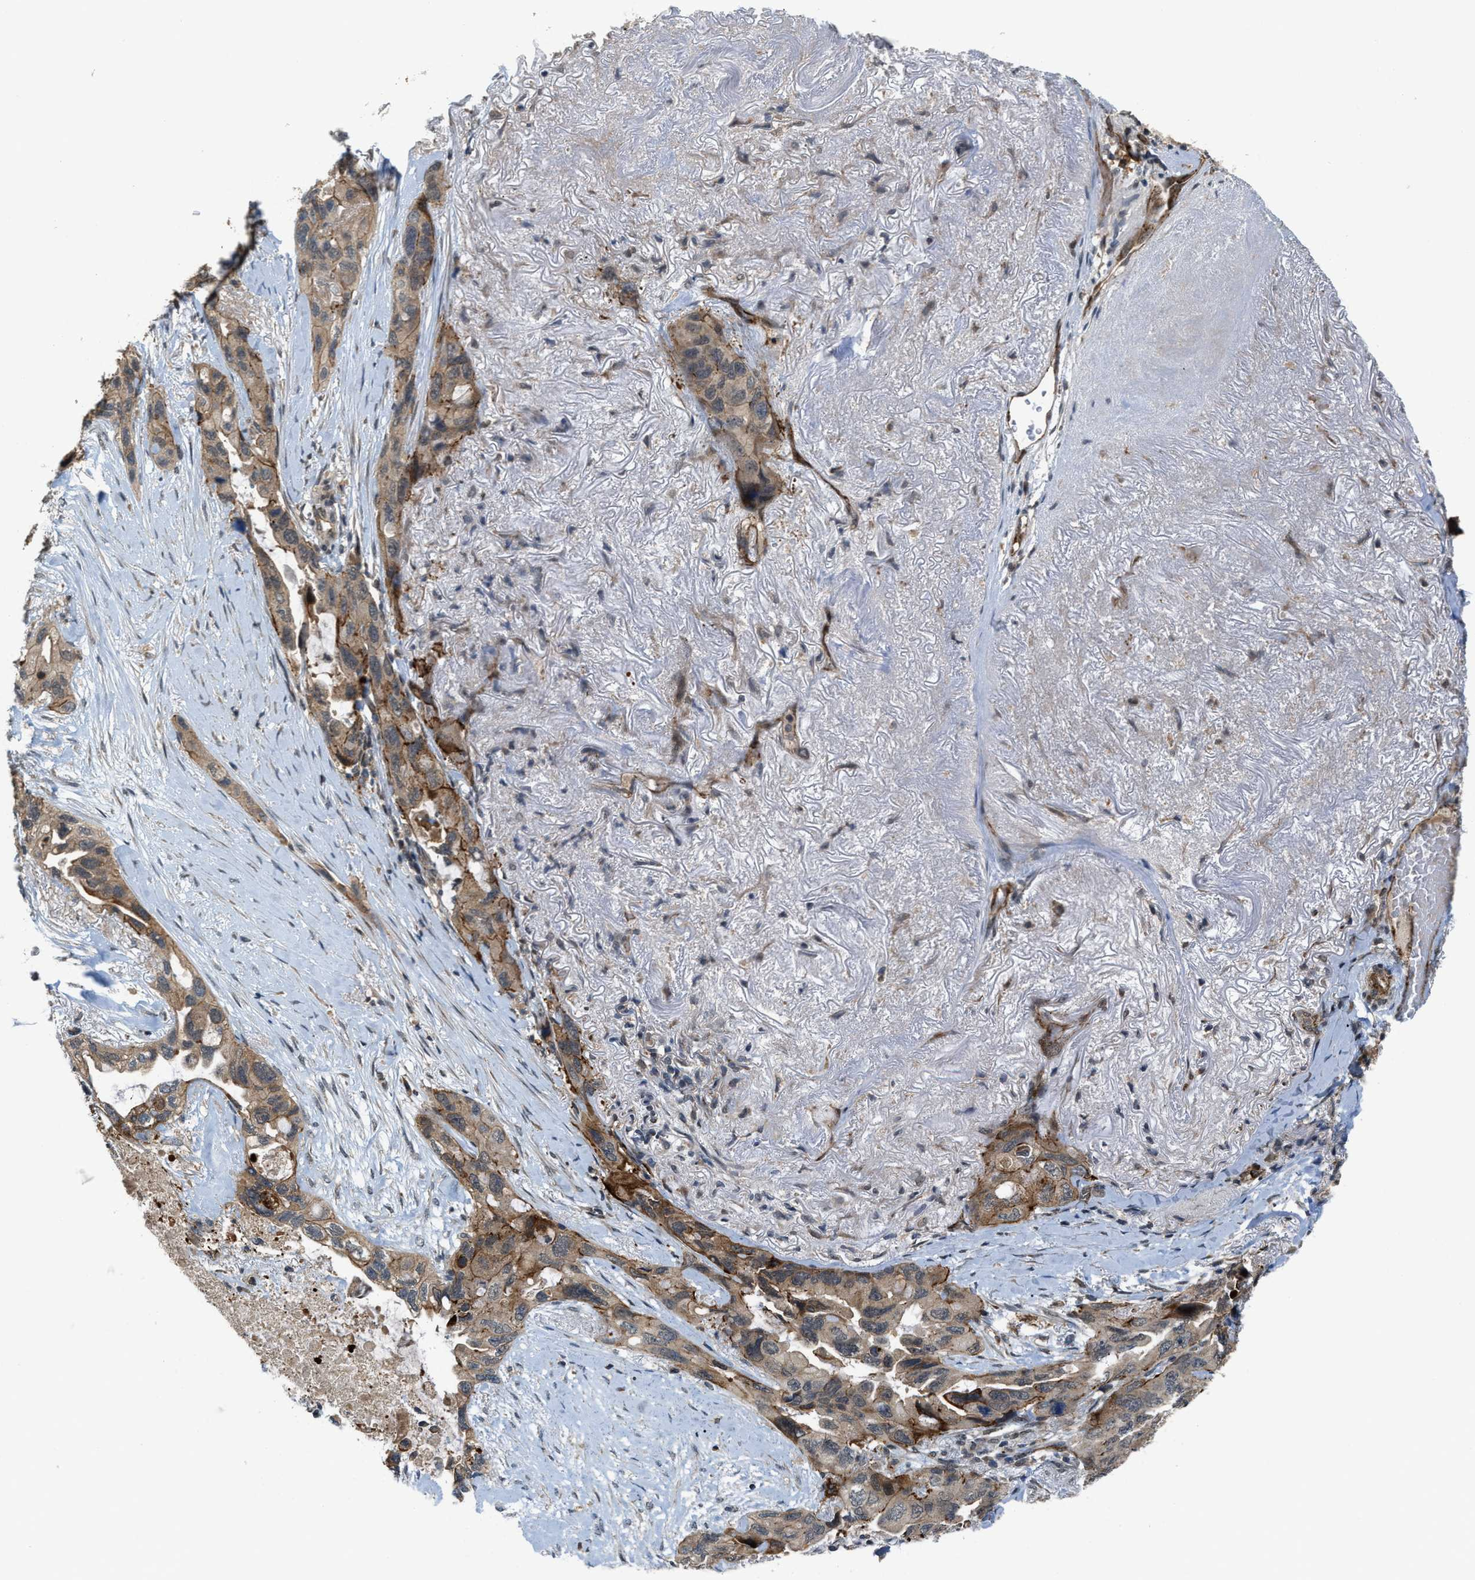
{"staining": {"intensity": "moderate", "quantity": ">75%", "location": "cytoplasmic/membranous"}, "tissue": "lung cancer", "cell_type": "Tumor cells", "image_type": "cancer", "snomed": [{"axis": "morphology", "description": "Squamous cell carcinoma, NOS"}, {"axis": "topography", "description": "Lung"}], "caption": "Lung cancer (squamous cell carcinoma) stained with a brown dye exhibits moderate cytoplasmic/membranous positive expression in about >75% of tumor cells.", "gene": "DPF2", "patient": {"sex": "female", "age": 73}}